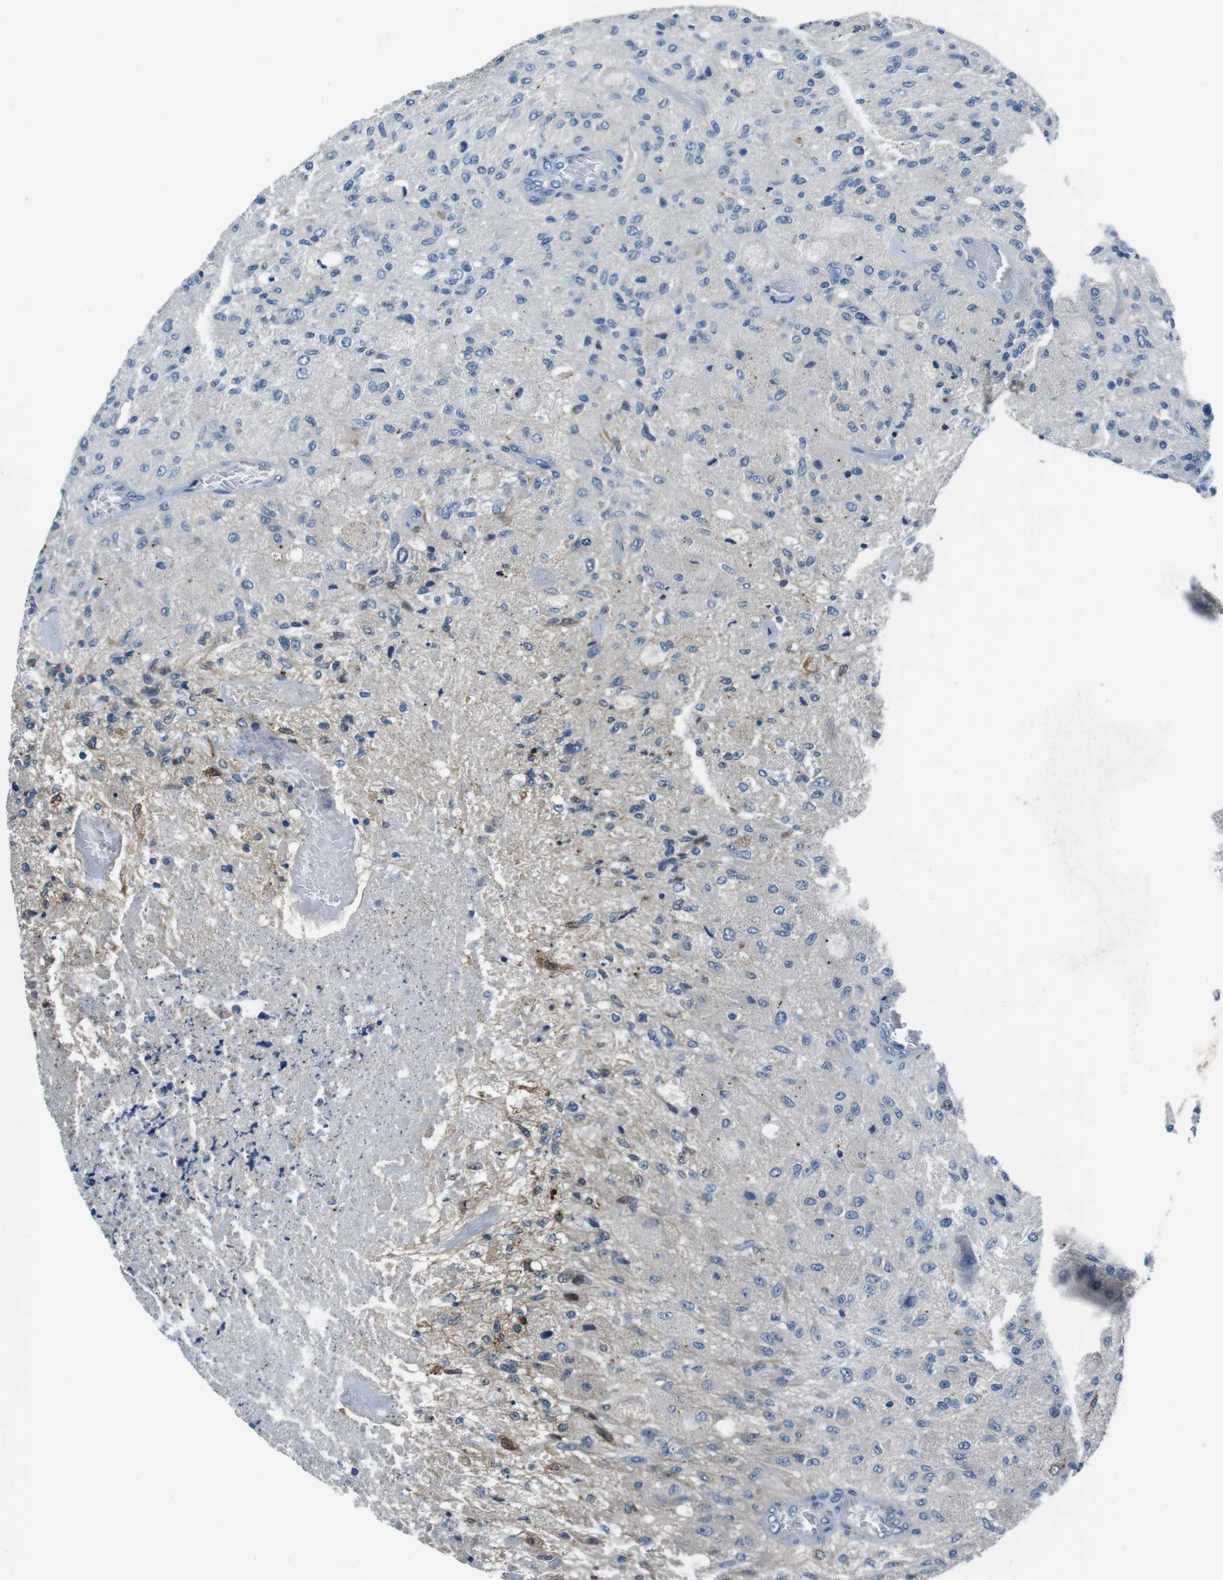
{"staining": {"intensity": "negative", "quantity": "none", "location": "none"}, "tissue": "glioma", "cell_type": "Tumor cells", "image_type": "cancer", "snomed": [{"axis": "morphology", "description": "Normal tissue, NOS"}, {"axis": "morphology", "description": "Glioma, malignant, High grade"}, {"axis": "topography", "description": "Cerebral cortex"}], "caption": "Immunohistochemistry (IHC) histopathology image of neoplastic tissue: malignant glioma (high-grade) stained with DAB displays no significant protein expression in tumor cells.", "gene": "TULP3", "patient": {"sex": "male", "age": 77}}